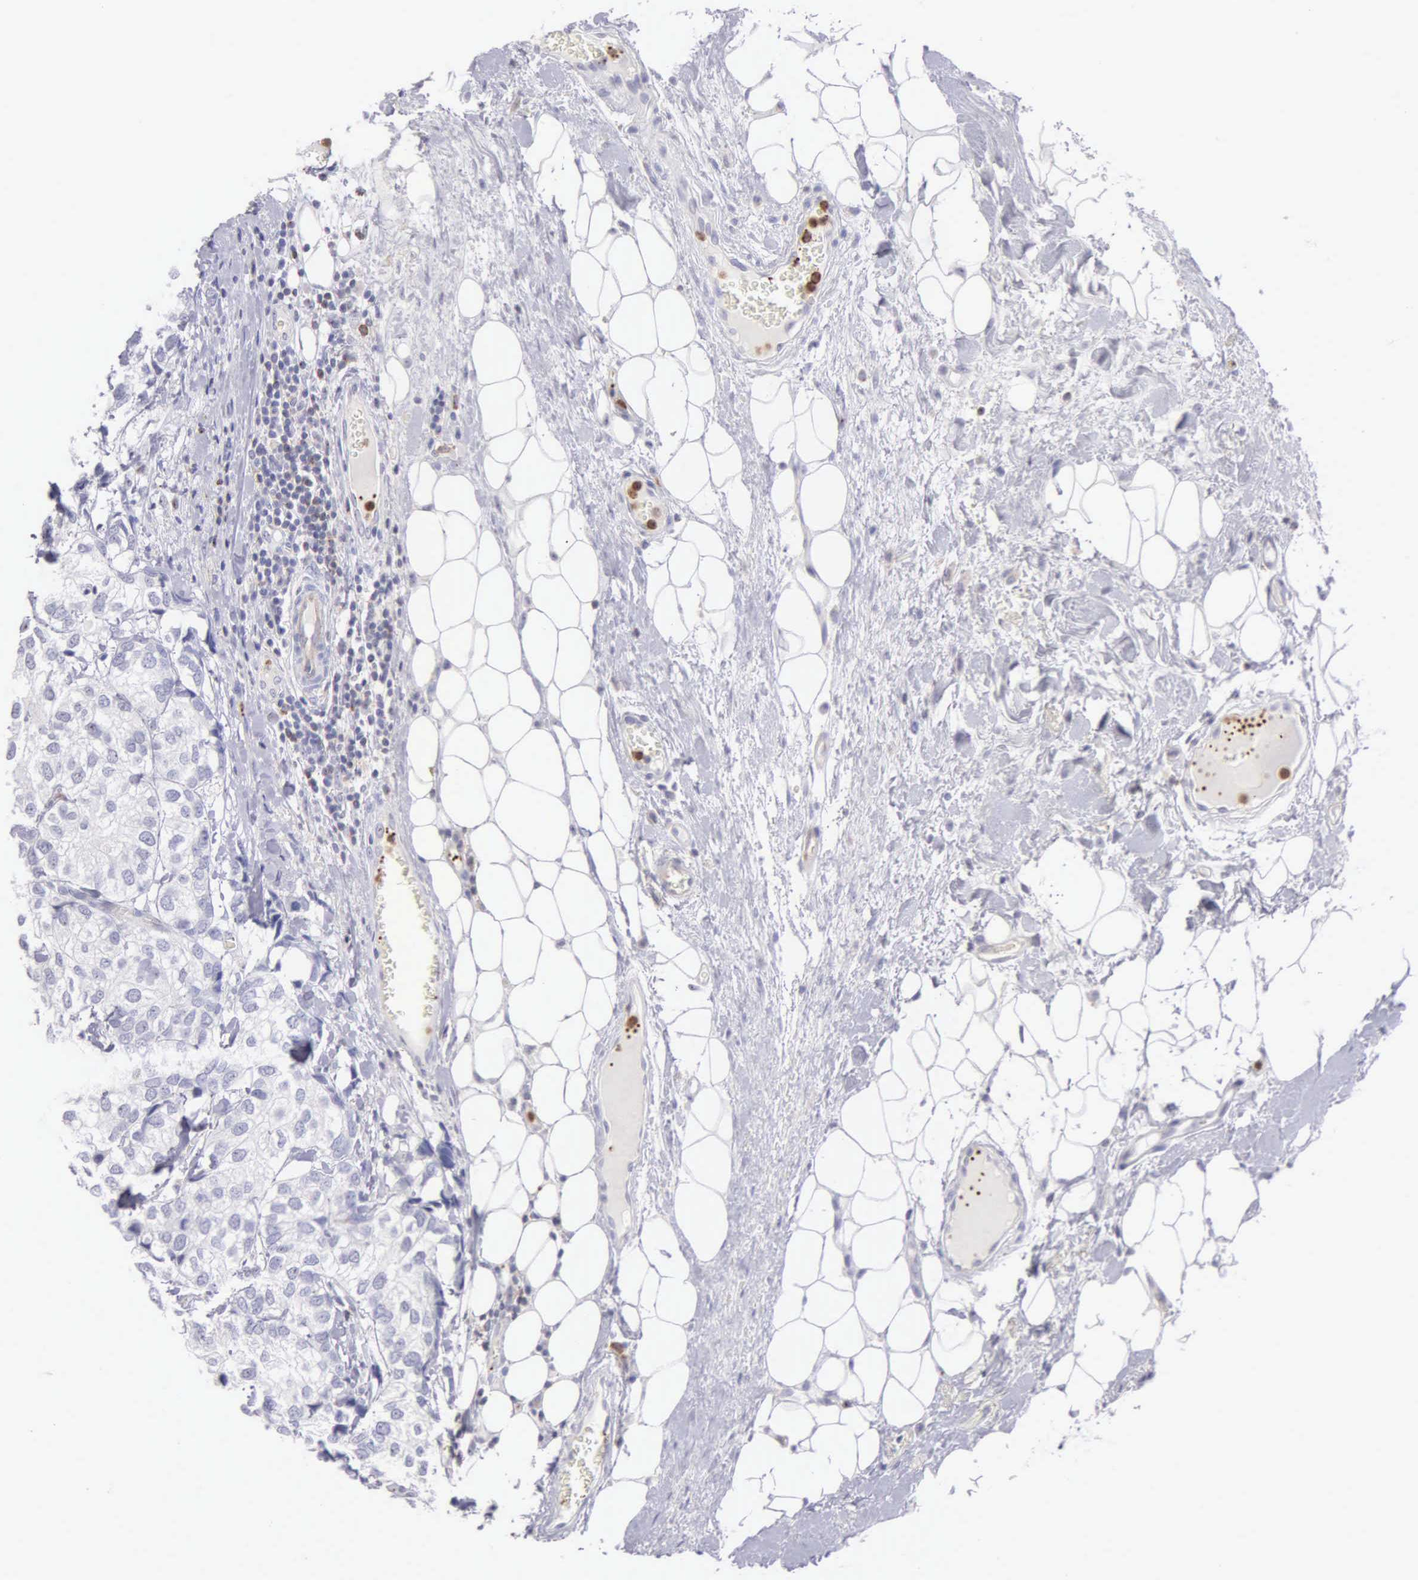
{"staining": {"intensity": "negative", "quantity": "none", "location": "none"}, "tissue": "breast cancer", "cell_type": "Tumor cells", "image_type": "cancer", "snomed": [{"axis": "morphology", "description": "Duct carcinoma"}, {"axis": "topography", "description": "Breast"}], "caption": "Protein analysis of breast infiltrating ductal carcinoma shows no significant staining in tumor cells.", "gene": "SRGN", "patient": {"sex": "female", "age": 68}}